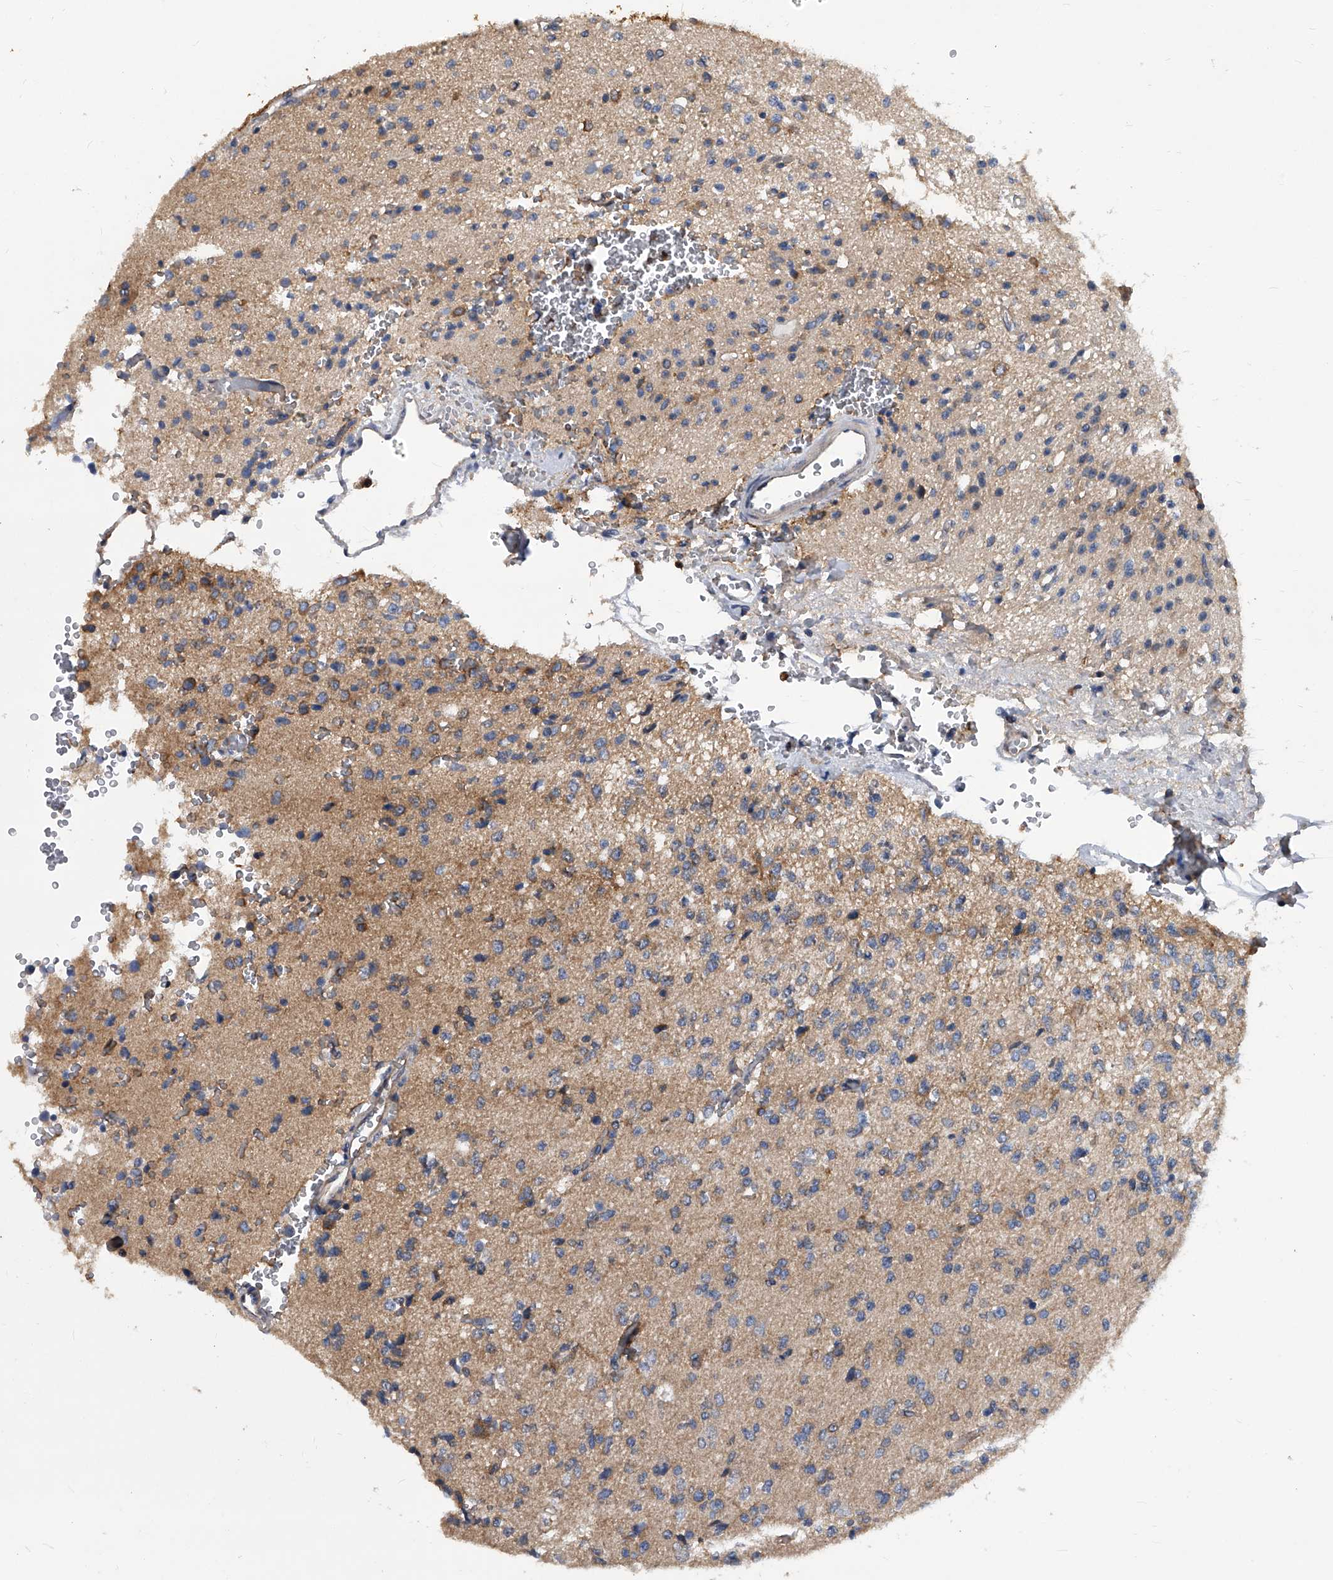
{"staining": {"intensity": "negative", "quantity": "none", "location": "none"}, "tissue": "glioma", "cell_type": "Tumor cells", "image_type": "cancer", "snomed": [{"axis": "morphology", "description": "Glioma, malignant, High grade"}, {"axis": "topography", "description": "pancreas cauda"}], "caption": "This is an immunohistochemistry (IHC) histopathology image of glioma. There is no expression in tumor cells.", "gene": "ATG5", "patient": {"sex": "male", "age": 60}}